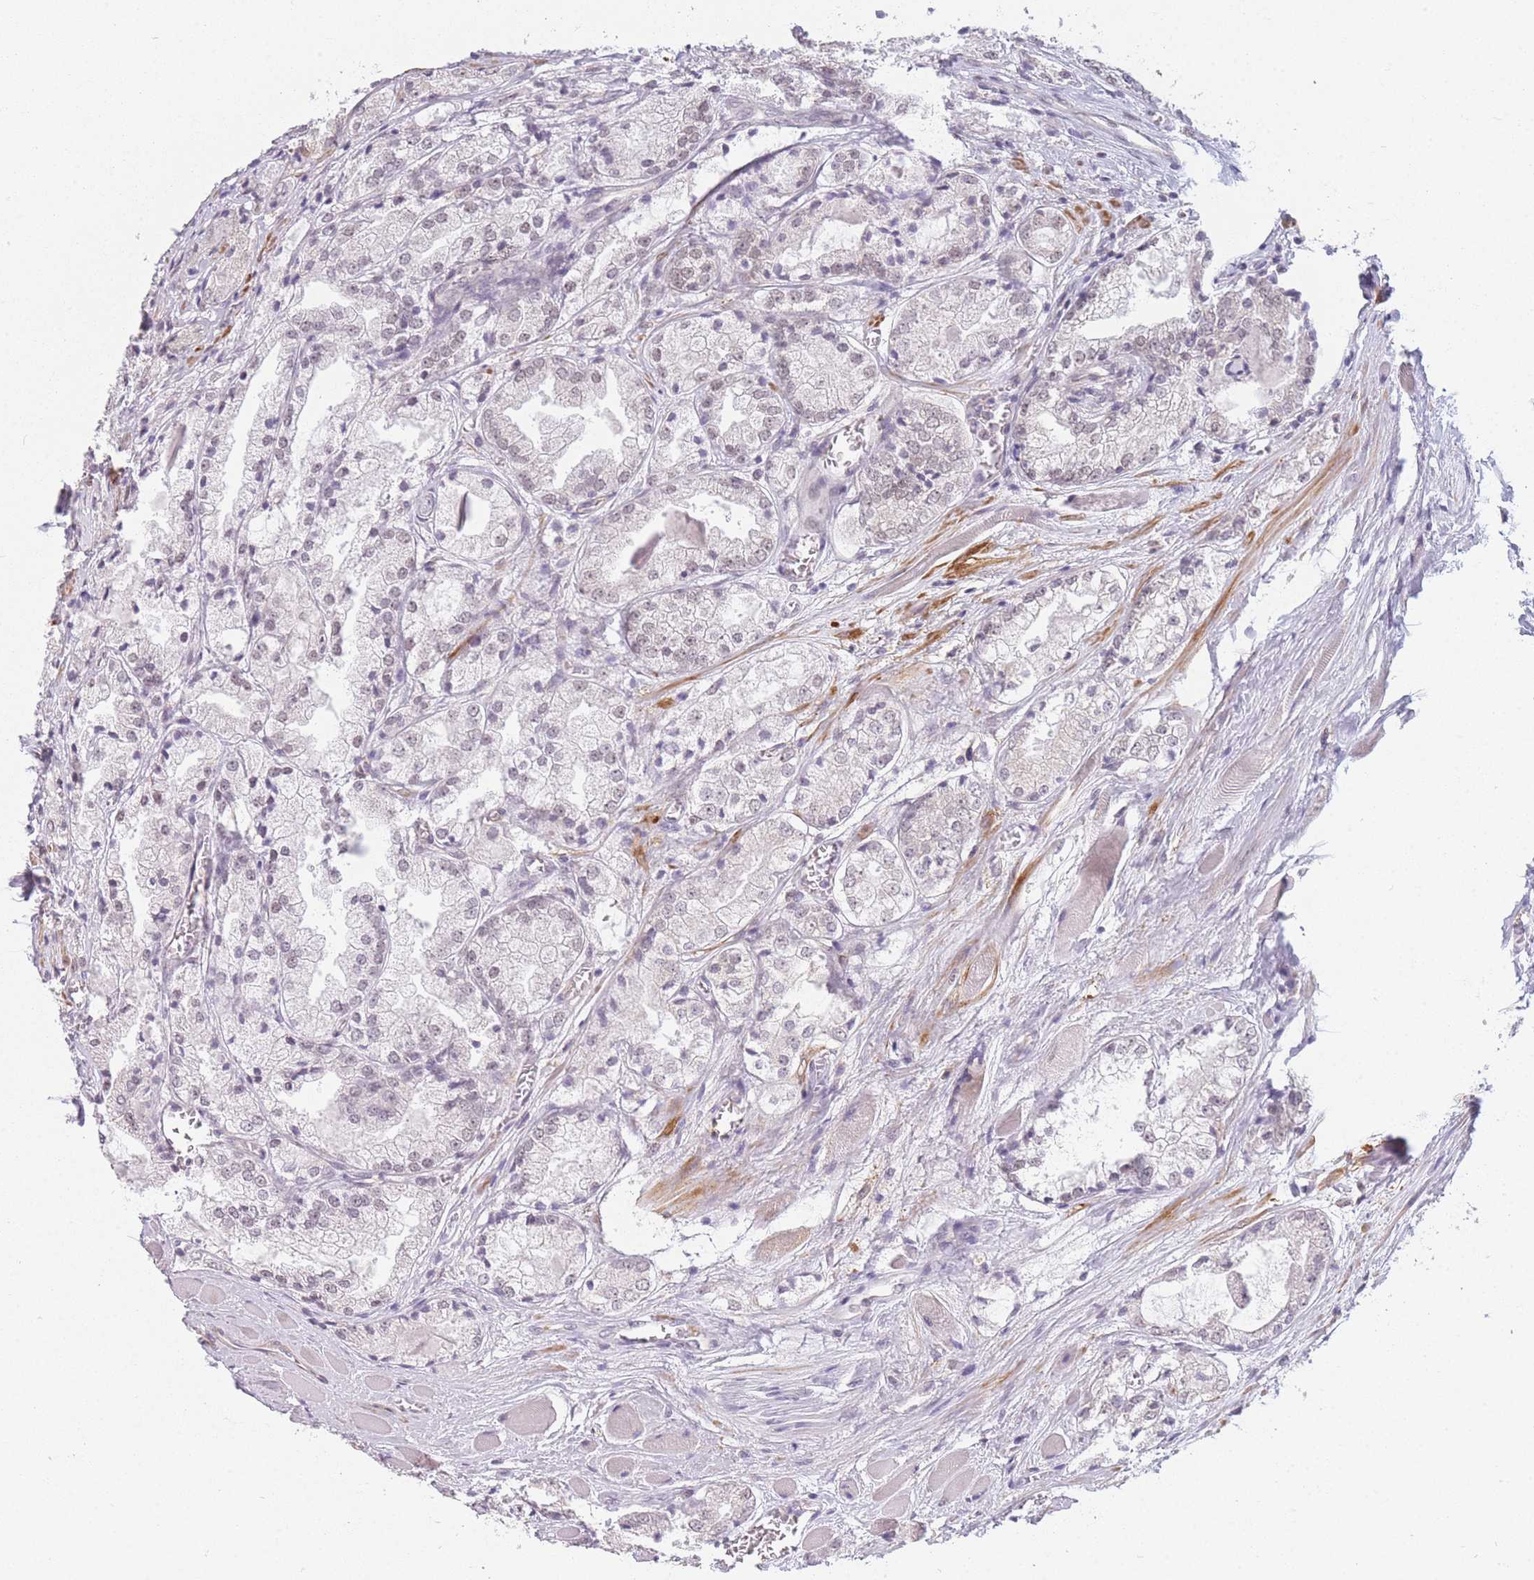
{"staining": {"intensity": "weak", "quantity": "<25%", "location": "nuclear"}, "tissue": "prostate cancer", "cell_type": "Tumor cells", "image_type": "cancer", "snomed": [{"axis": "morphology", "description": "Adenocarcinoma, Low grade"}, {"axis": "topography", "description": "Prostate"}], "caption": "There is no significant positivity in tumor cells of adenocarcinoma (low-grade) (prostate). (Immunohistochemistry, brightfield microscopy, high magnification).", "gene": "SIN3B", "patient": {"sex": "male", "age": 67}}